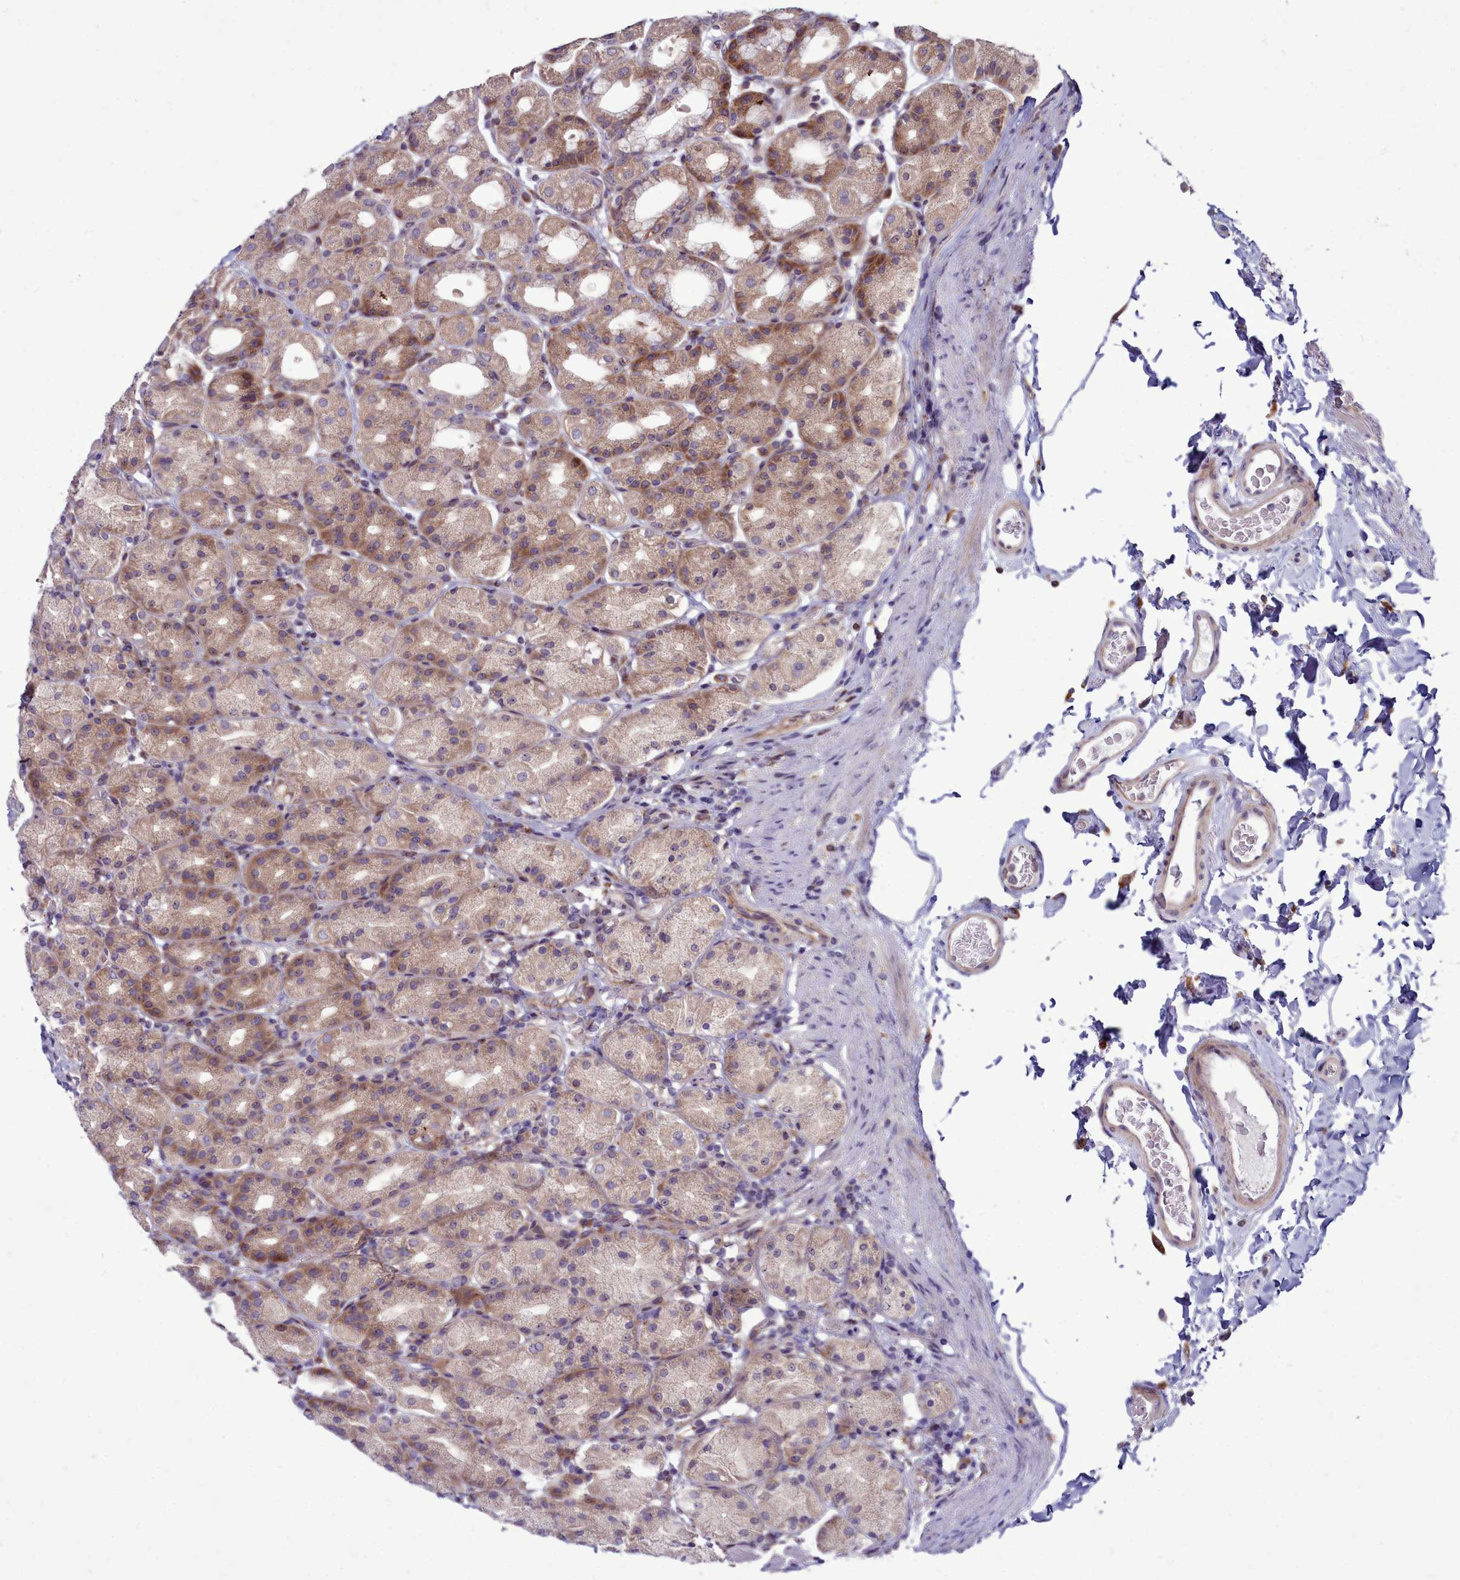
{"staining": {"intensity": "moderate", "quantity": "25%-75%", "location": "cytoplasmic/membranous"}, "tissue": "stomach", "cell_type": "Glandular cells", "image_type": "normal", "snomed": [{"axis": "morphology", "description": "Normal tissue, NOS"}, {"axis": "topography", "description": "Stomach, upper"}], "caption": "Immunohistochemistry (IHC) of benign stomach demonstrates medium levels of moderate cytoplasmic/membranous positivity in about 25%-75% of glandular cells.", "gene": "RAPGEF4", "patient": {"sex": "male", "age": 68}}